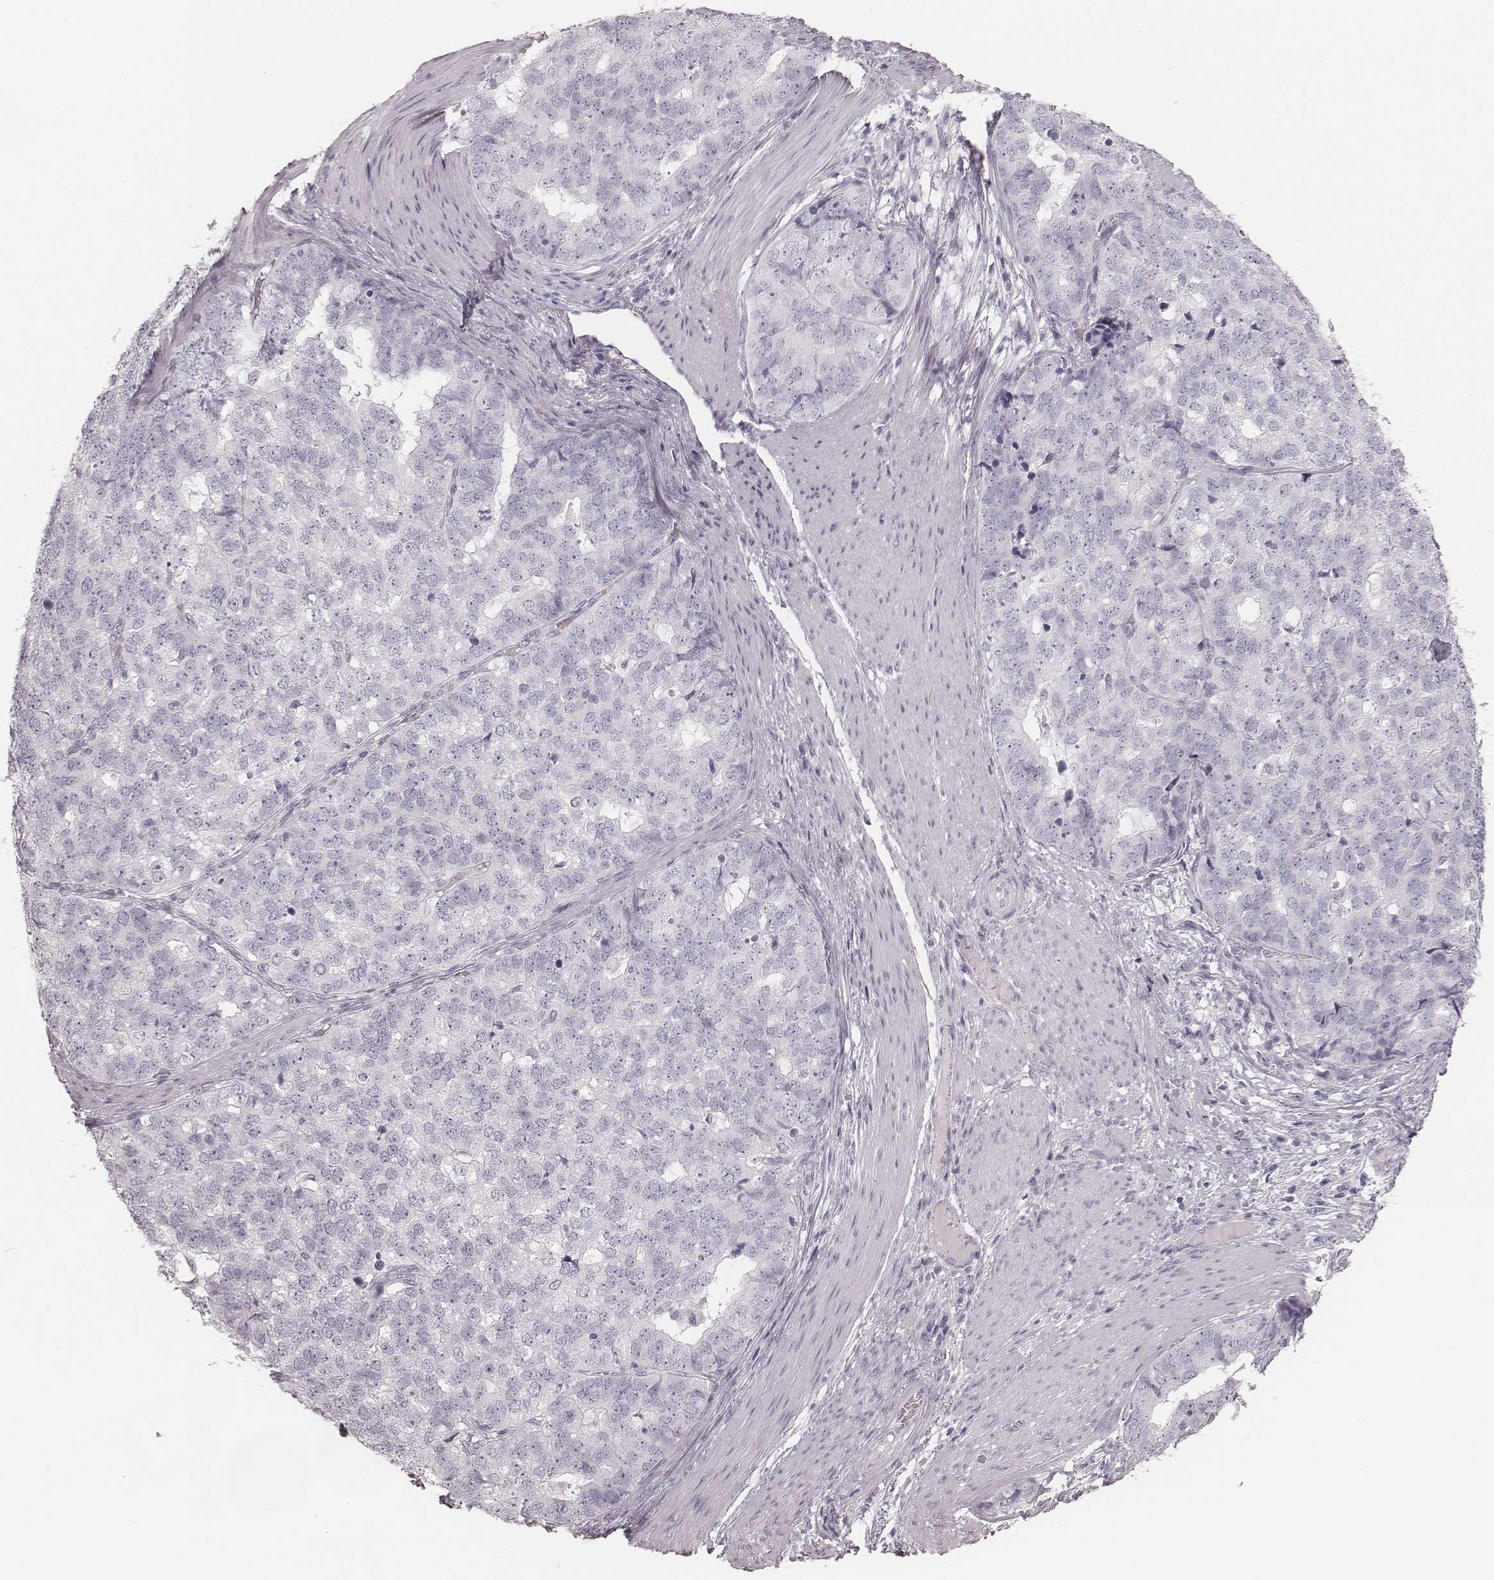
{"staining": {"intensity": "negative", "quantity": "none", "location": "none"}, "tissue": "stomach cancer", "cell_type": "Tumor cells", "image_type": "cancer", "snomed": [{"axis": "morphology", "description": "Adenocarcinoma, NOS"}, {"axis": "topography", "description": "Stomach"}], "caption": "IHC micrograph of adenocarcinoma (stomach) stained for a protein (brown), which shows no expression in tumor cells.", "gene": "KRT72", "patient": {"sex": "male", "age": 69}}